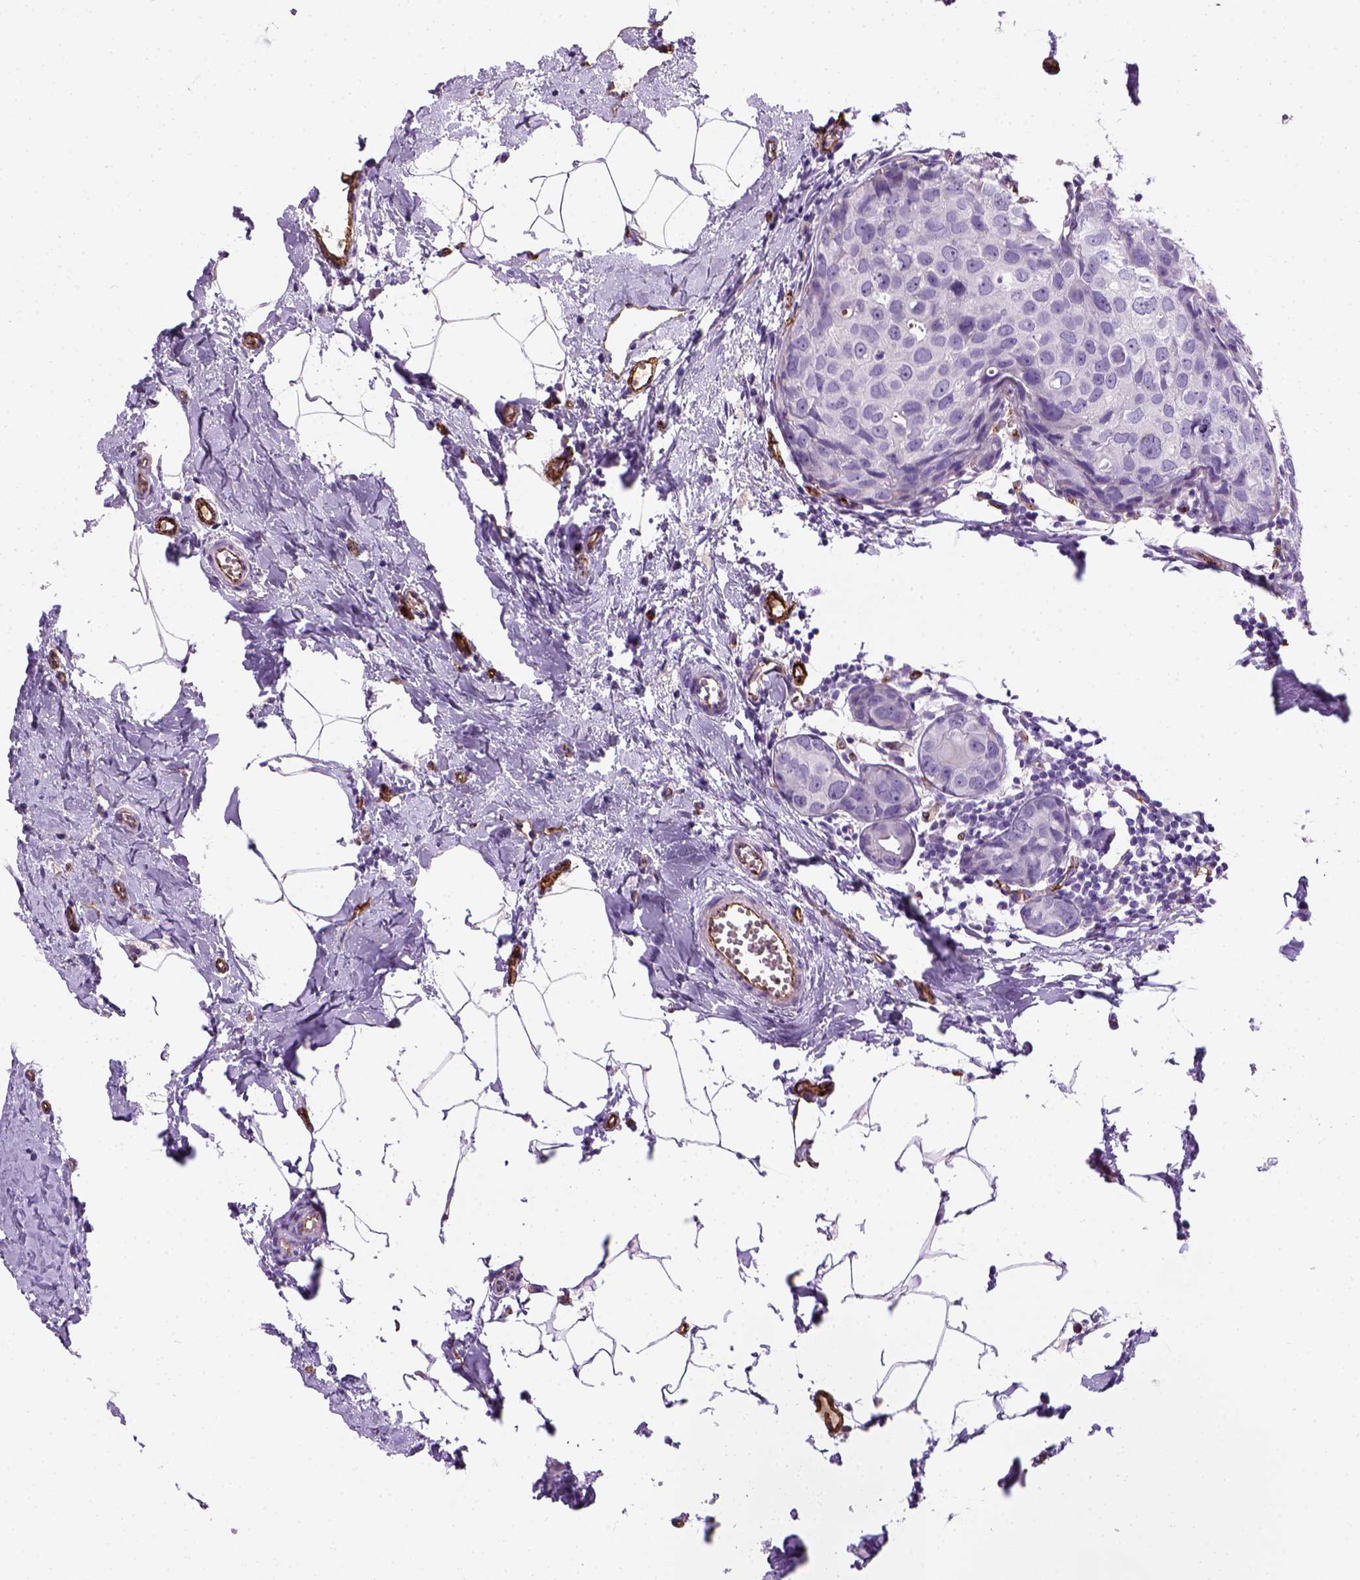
{"staining": {"intensity": "negative", "quantity": "none", "location": "none"}, "tissue": "breast cancer", "cell_type": "Tumor cells", "image_type": "cancer", "snomed": [{"axis": "morphology", "description": "Duct carcinoma"}, {"axis": "topography", "description": "Breast"}], "caption": "DAB immunohistochemical staining of human invasive ductal carcinoma (breast) shows no significant expression in tumor cells.", "gene": "VWF", "patient": {"sex": "female", "age": 38}}